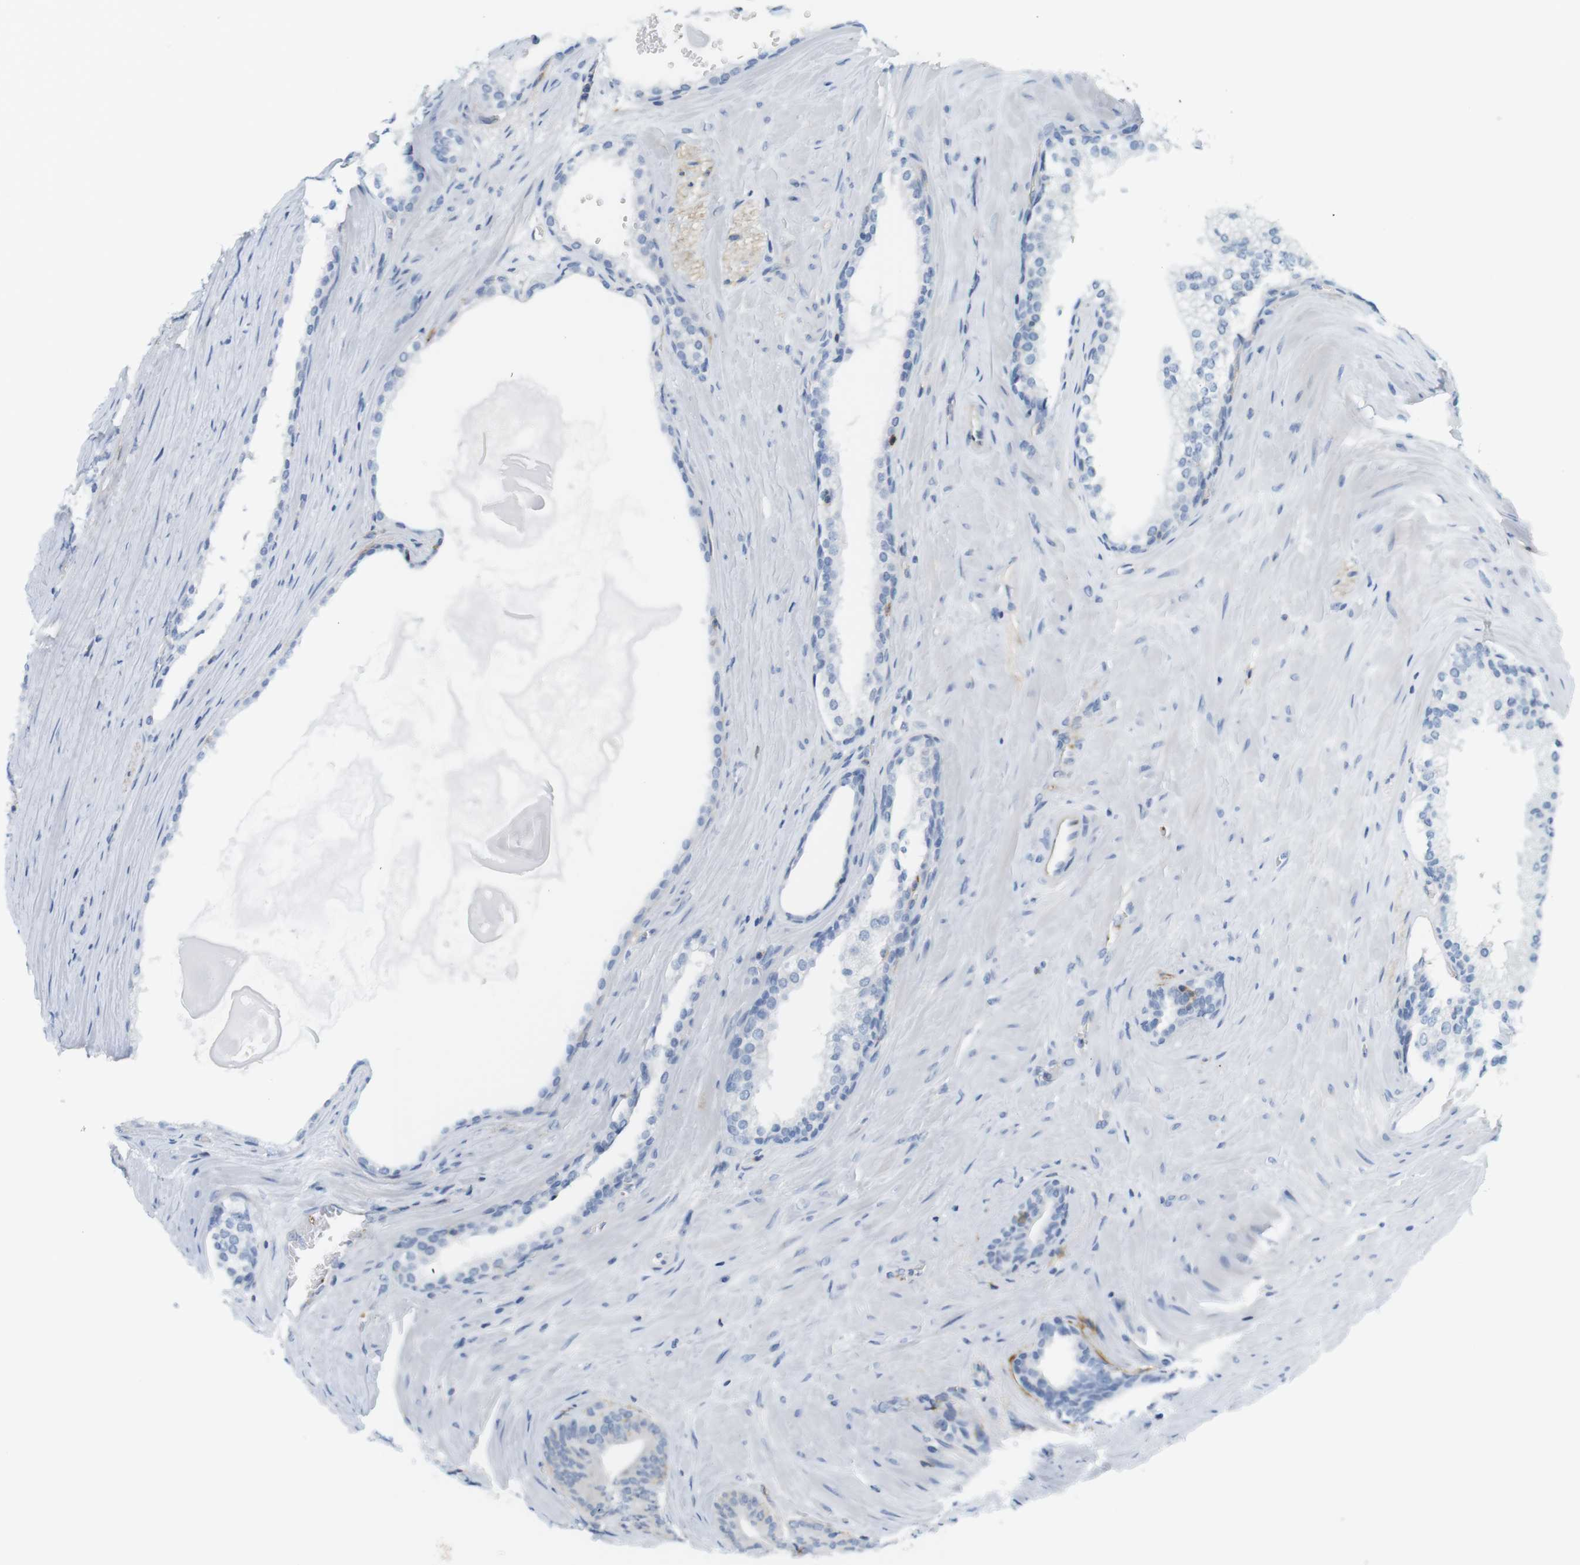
{"staining": {"intensity": "negative", "quantity": "none", "location": "none"}, "tissue": "prostate cancer", "cell_type": "Tumor cells", "image_type": "cancer", "snomed": [{"axis": "morphology", "description": "Adenocarcinoma, High grade"}, {"axis": "topography", "description": "Prostate"}], "caption": "A photomicrograph of prostate adenocarcinoma (high-grade) stained for a protein reveals no brown staining in tumor cells.", "gene": "F2R", "patient": {"sex": "male", "age": 60}}